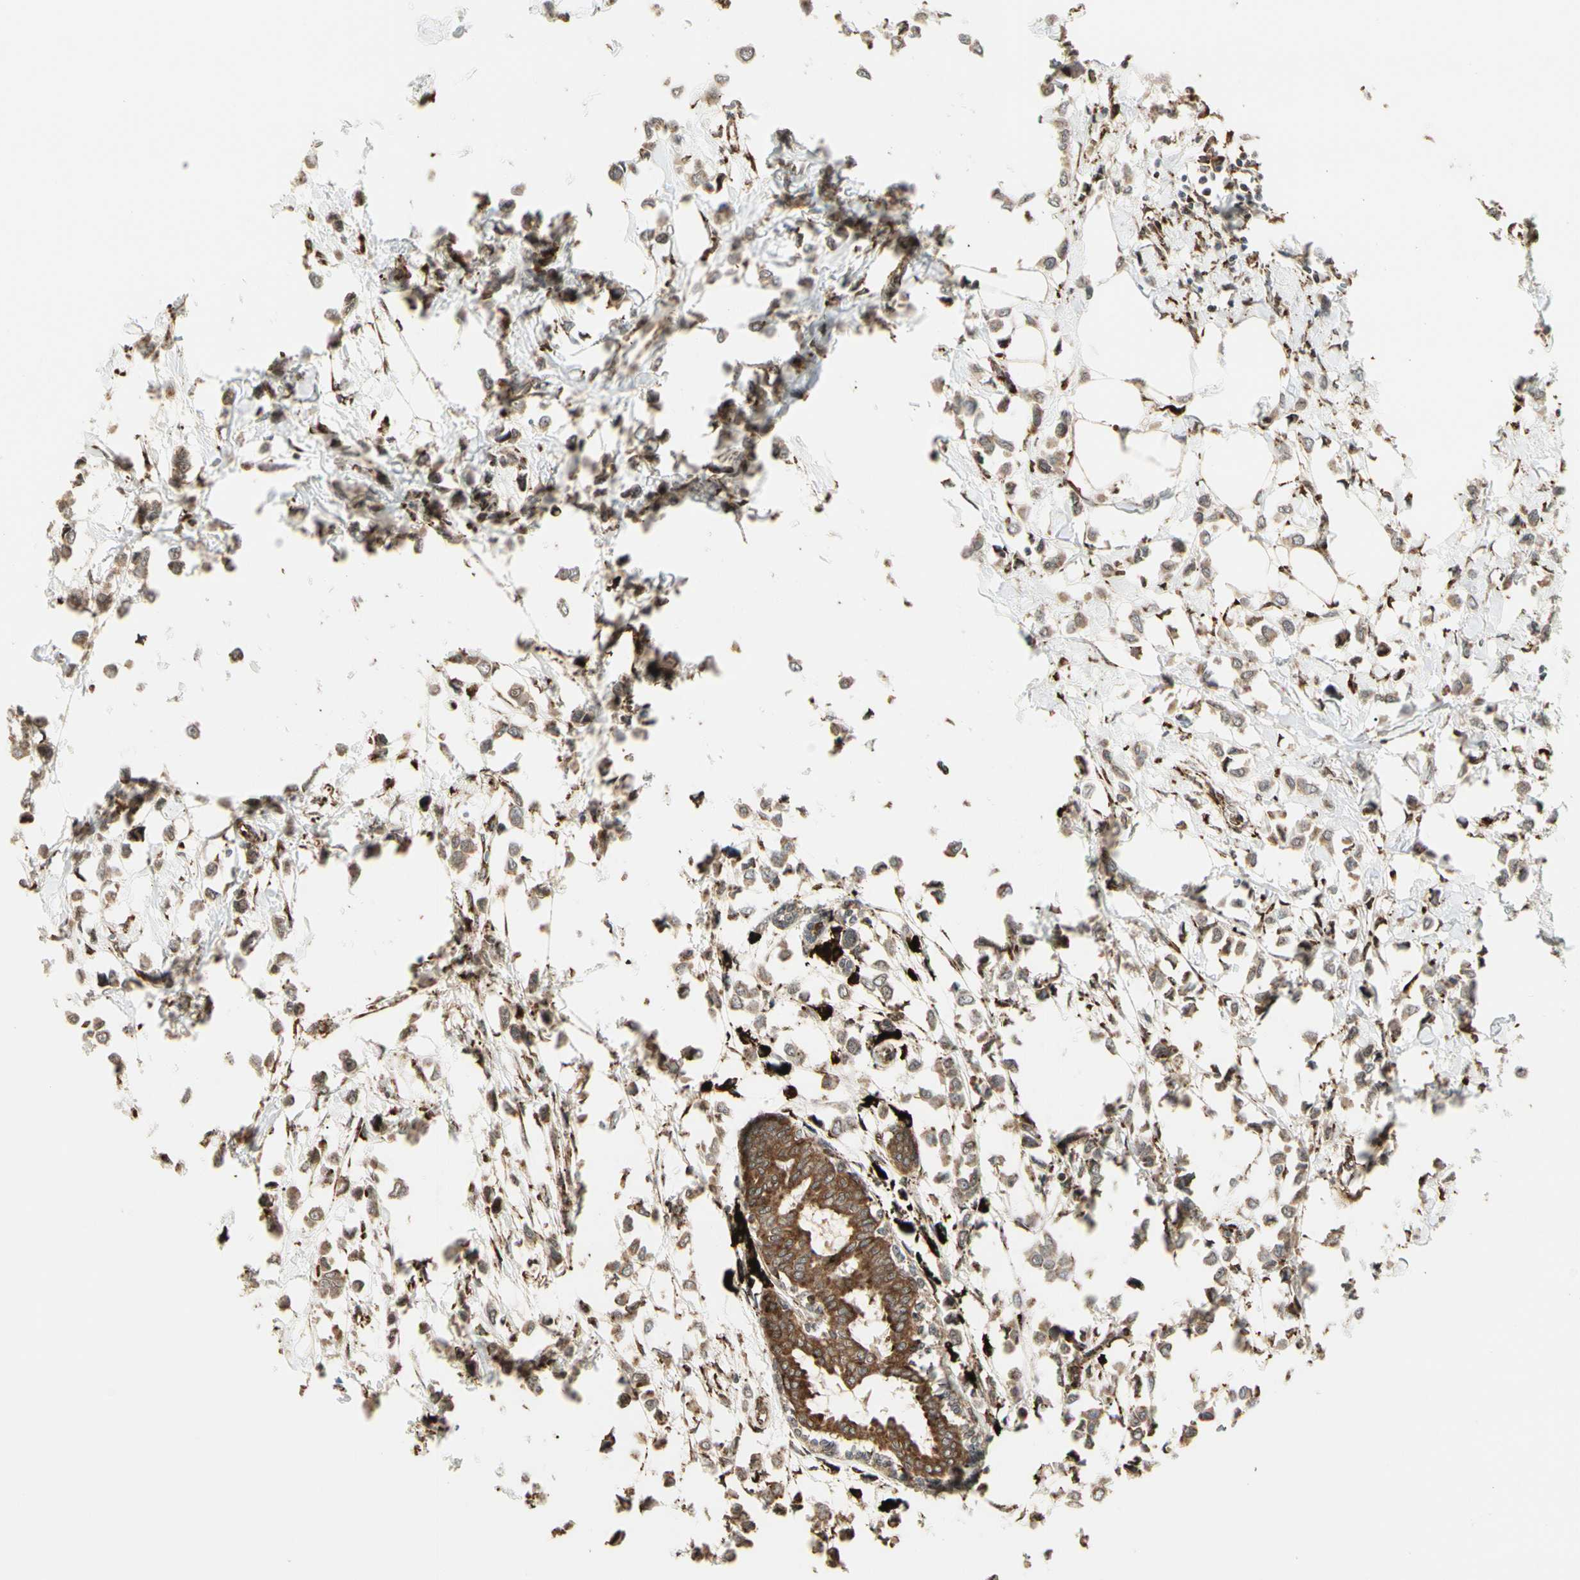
{"staining": {"intensity": "moderate", "quantity": ">75%", "location": "cytoplasmic/membranous"}, "tissue": "breast cancer", "cell_type": "Tumor cells", "image_type": "cancer", "snomed": [{"axis": "morphology", "description": "Lobular carcinoma"}, {"axis": "topography", "description": "Breast"}], "caption": "IHC of human lobular carcinoma (breast) demonstrates medium levels of moderate cytoplasmic/membranous staining in about >75% of tumor cells. (DAB IHC with brightfield microscopy, high magnification).", "gene": "HSP90B1", "patient": {"sex": "female", "age": 51}}